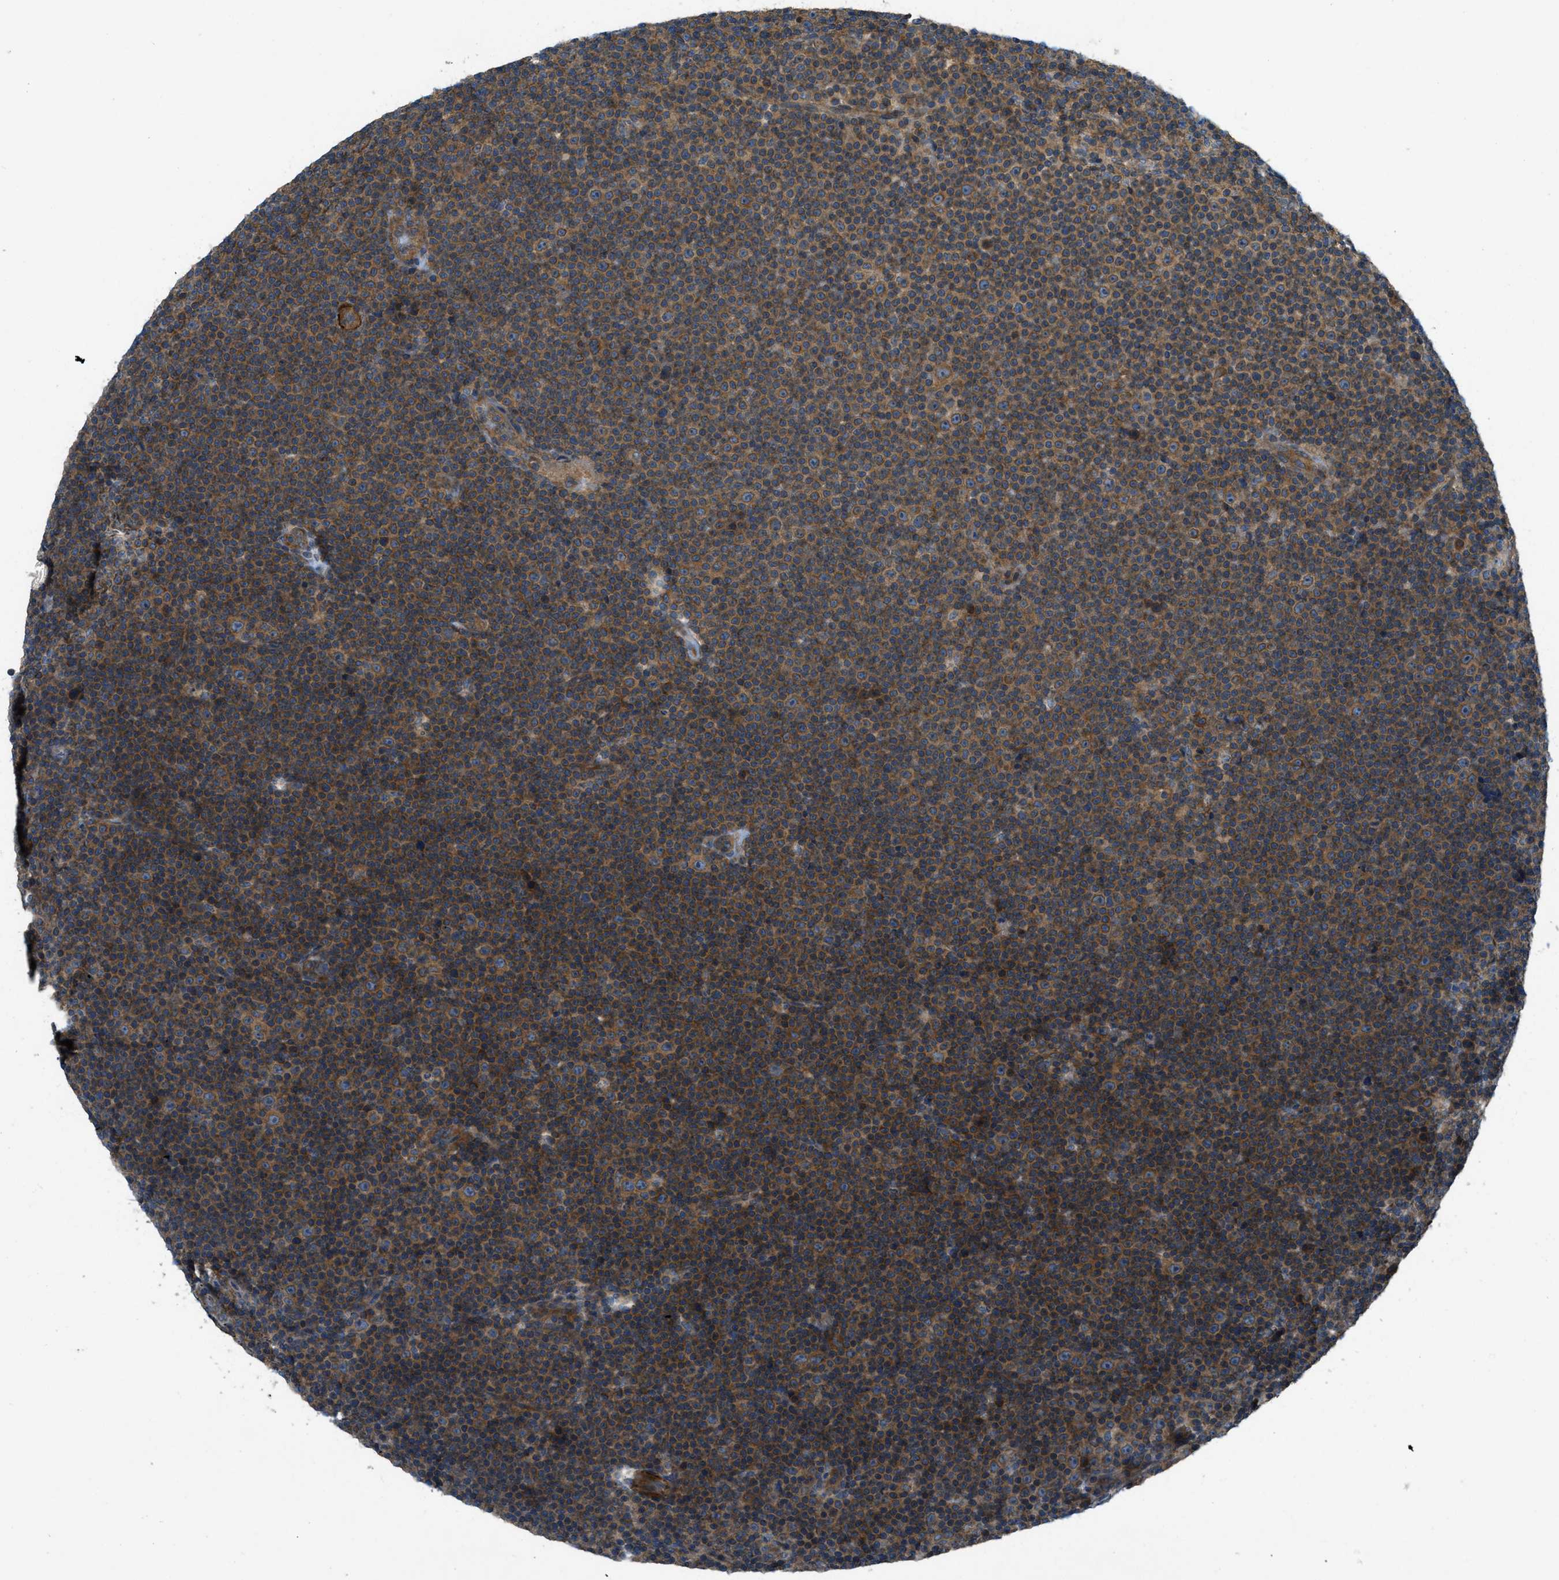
{"staining": {"intensity": "moderate", "quantity": ">75%", "location": "cytoplasmic/membranous"}, "tissue": "lymphoma", "cell_type": "Tumor cells", "image_type": "cancer", "snomed": [{"axis": "morphology", "description": "Malignant lymphoma, non-Hodgkin's type, Low grade"}, {"axis": "topography", "description": "Lymph node"}], "caption": "The immunohistochemical stain labels moderate cytoplasmic/membranous expression in tumor cells of lymphoma tissue.", "gene": "VEZT", "patient": {"sex": "female", "age": 67}}